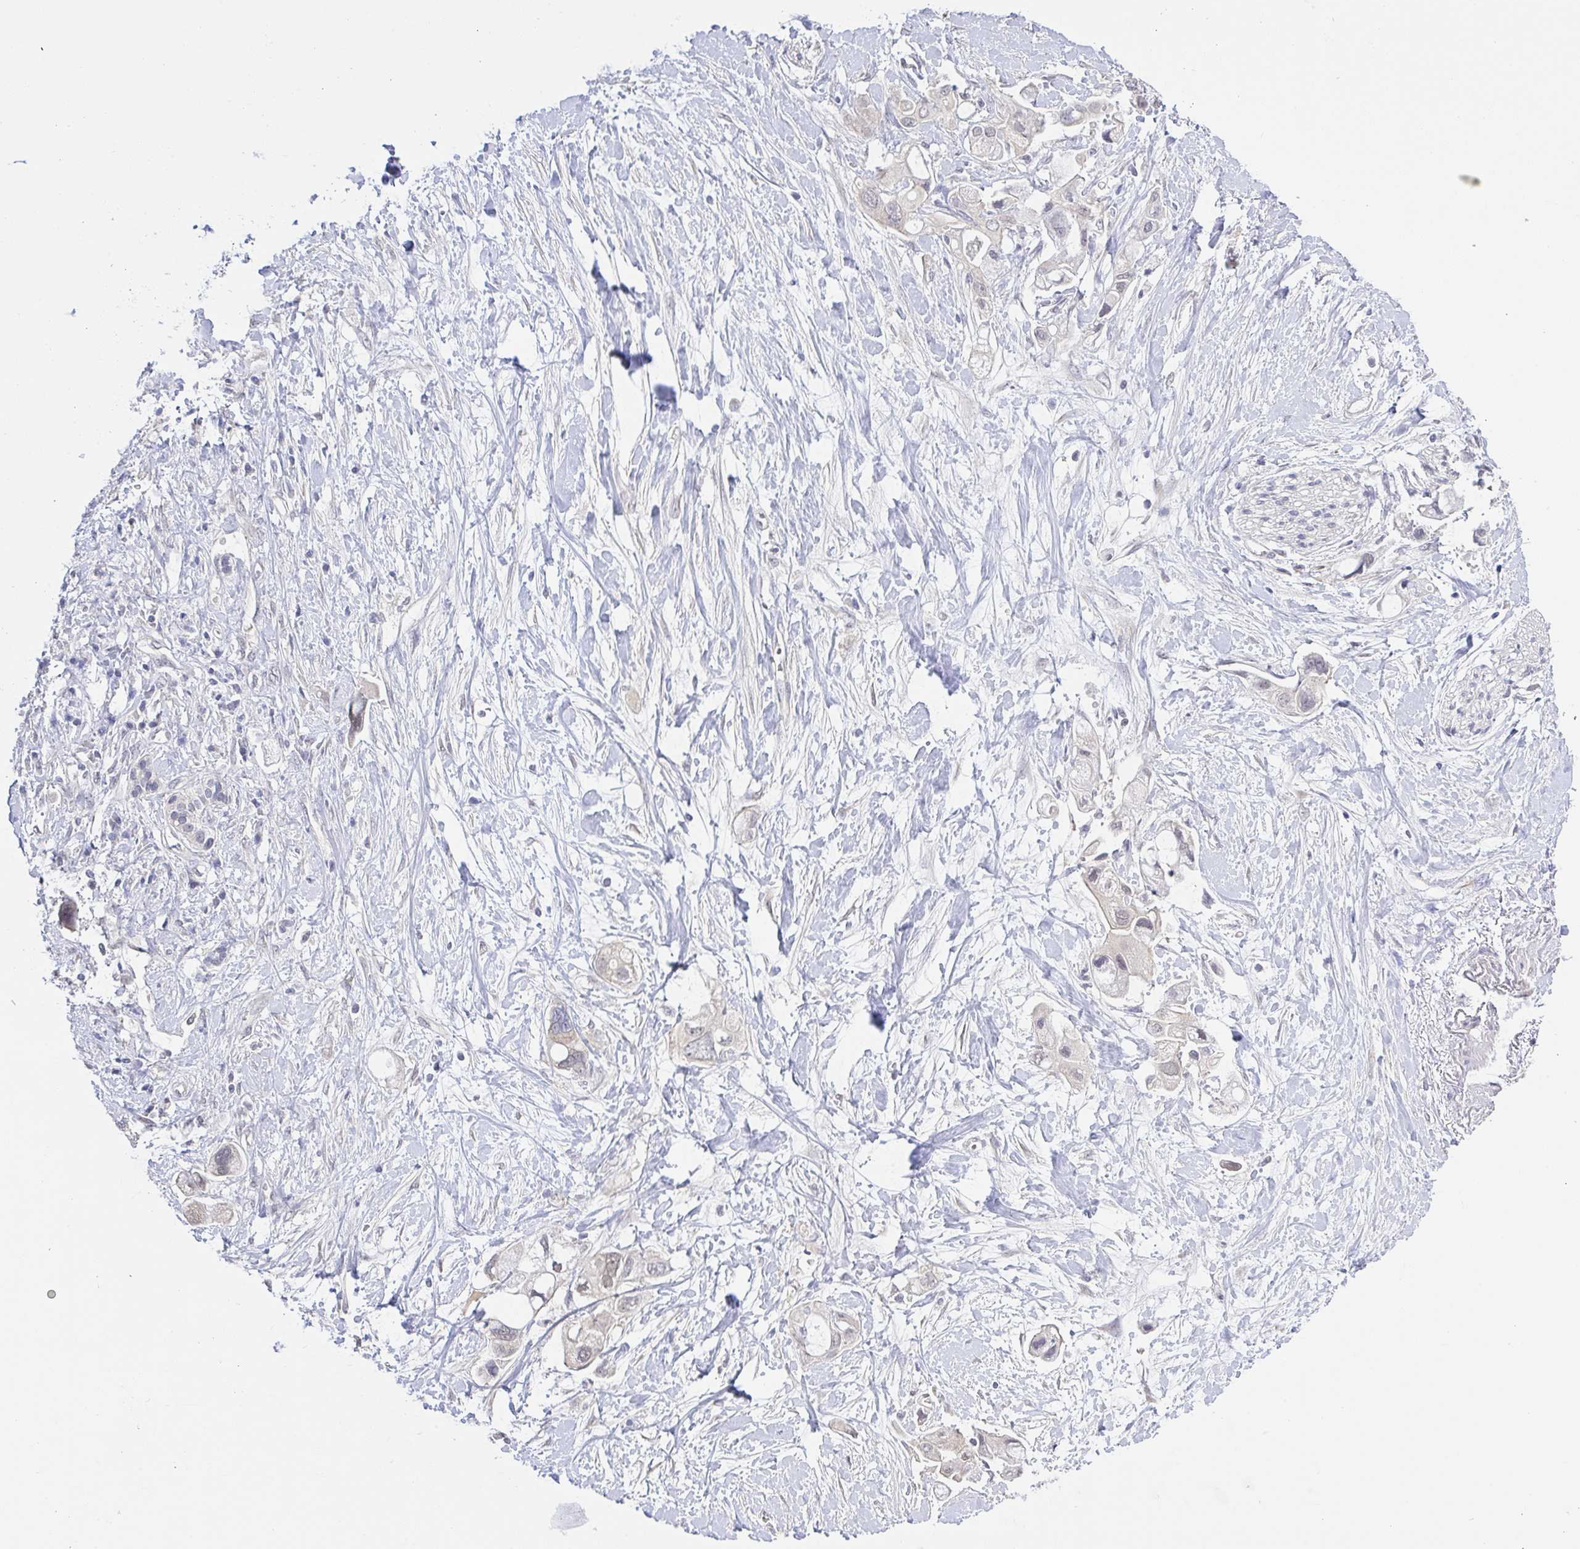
{"staining": {"intensity": "weak", "quantity": "<25%", "location": "nuclear"}, "tissue": "pancreatic cancer", "cell_type": "Tumor cells", "image_type": "cancer", "snomed": [{"axis": "morphology", "description": "Adenocarcinoma, NOS"}, {"axis": "topography", "description": "Pancreas"}], "caption": "The micrograph demonstrates no staining of tumor cells in adenocarcinoma (pancreatic). The staining was performed using DAB to visualize the protein expression in brown, while the nuclei were stained in blue with hematoxylin (Magnification: 20x).", "gene": "HYPK", "patient": {"sex": "female", "age": 56}}